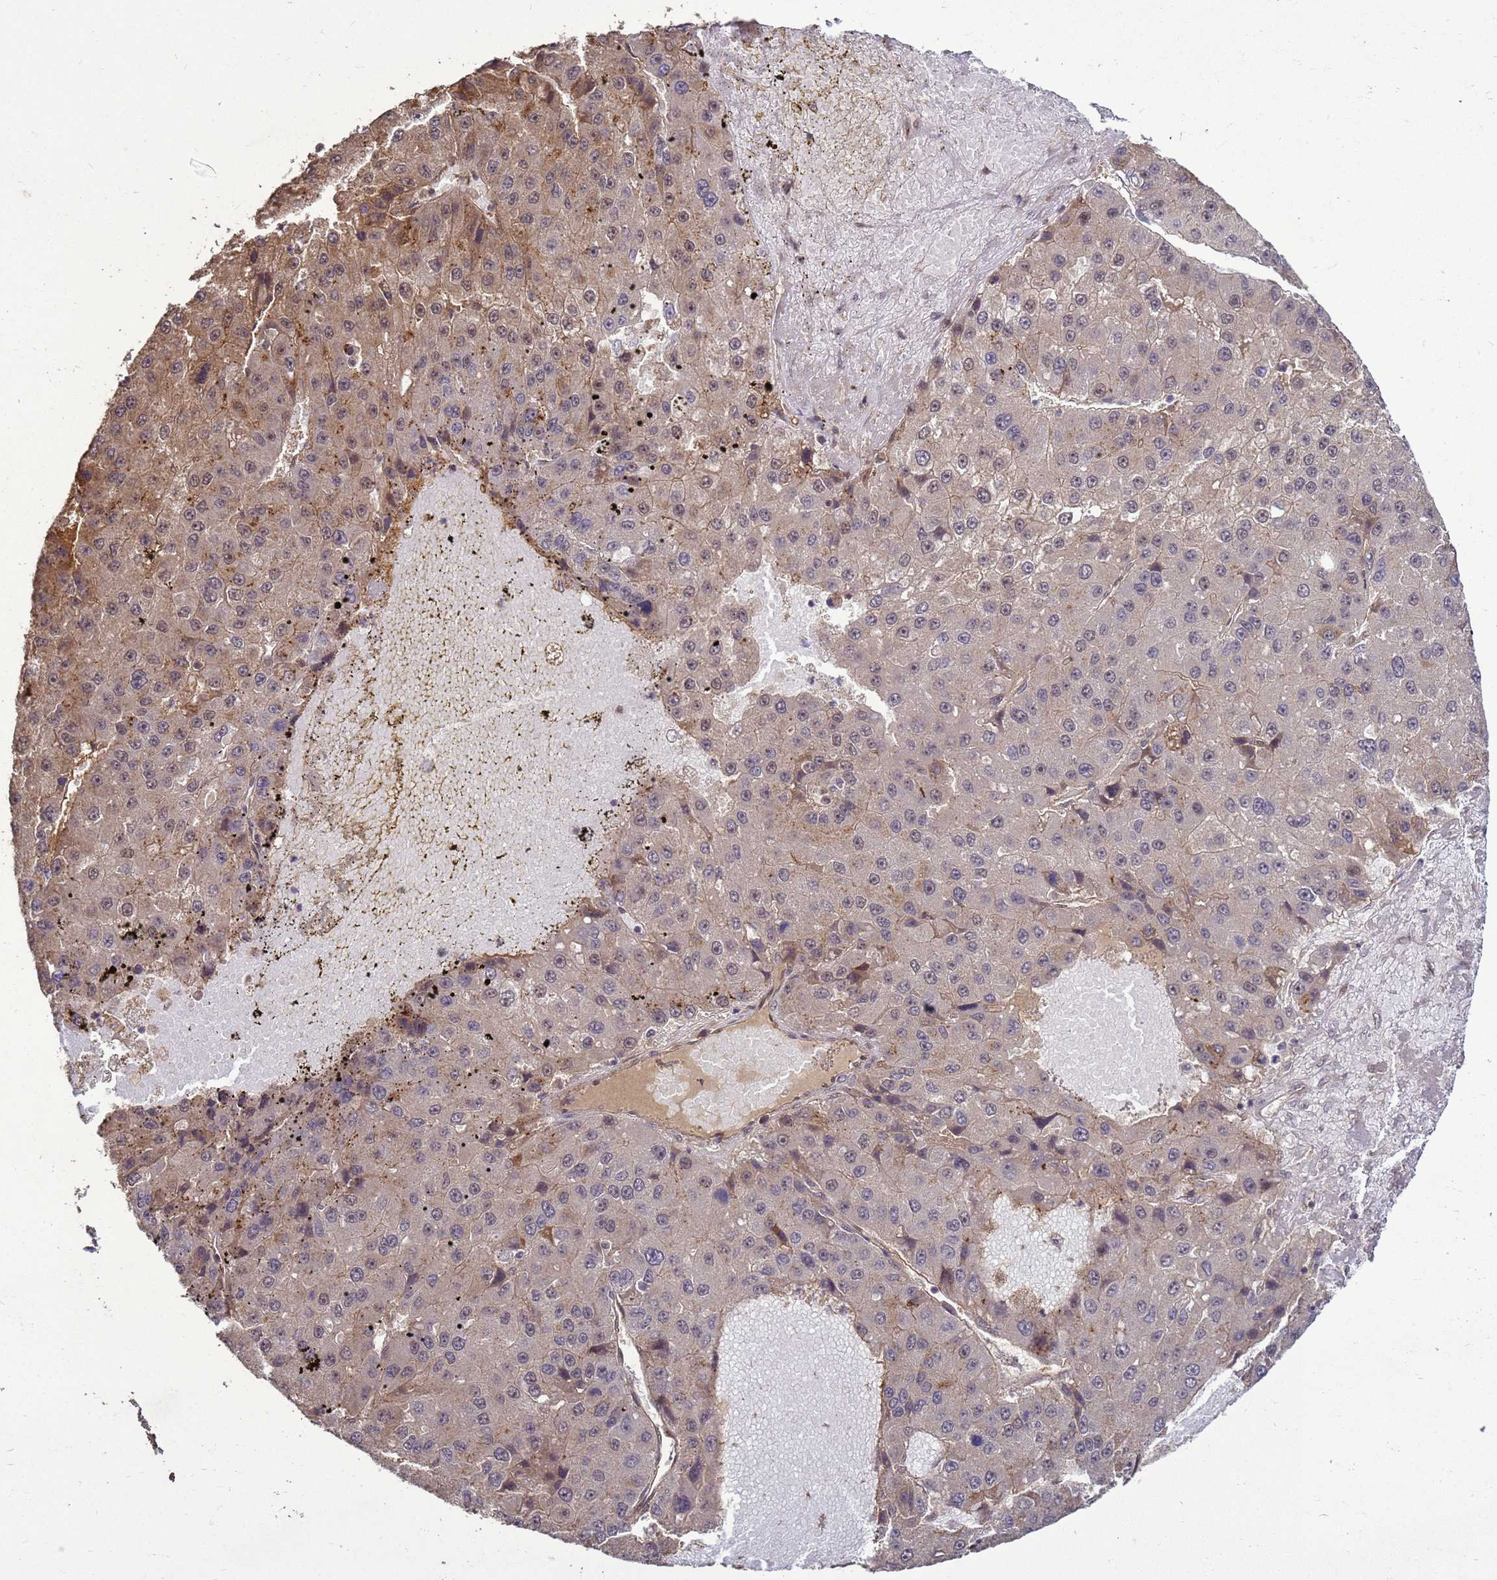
{"staining": {"intensity": "moderate", "quantity": "25%-75%", "location": "cytoplasmic/membranous,nuclear"}, "tissue": "liver cancer", "cell_type": "Tumor cells", "image_type": "cancer", "snomed": [{"axis": "morphology", "description": "Carcinoma, Hepatocellular, NOS"}, {"axis": "topography", "description": "Liver"}], "caption": "The histopathology image demonstrates staining of liver hepatocellular carcinoma, revealing moderate cytoplasmic/membranous and nuclear protein expression (brown color) within tumor cells.", "gene": "CRBN", "patient": {"sex": "female", "age": 73}}